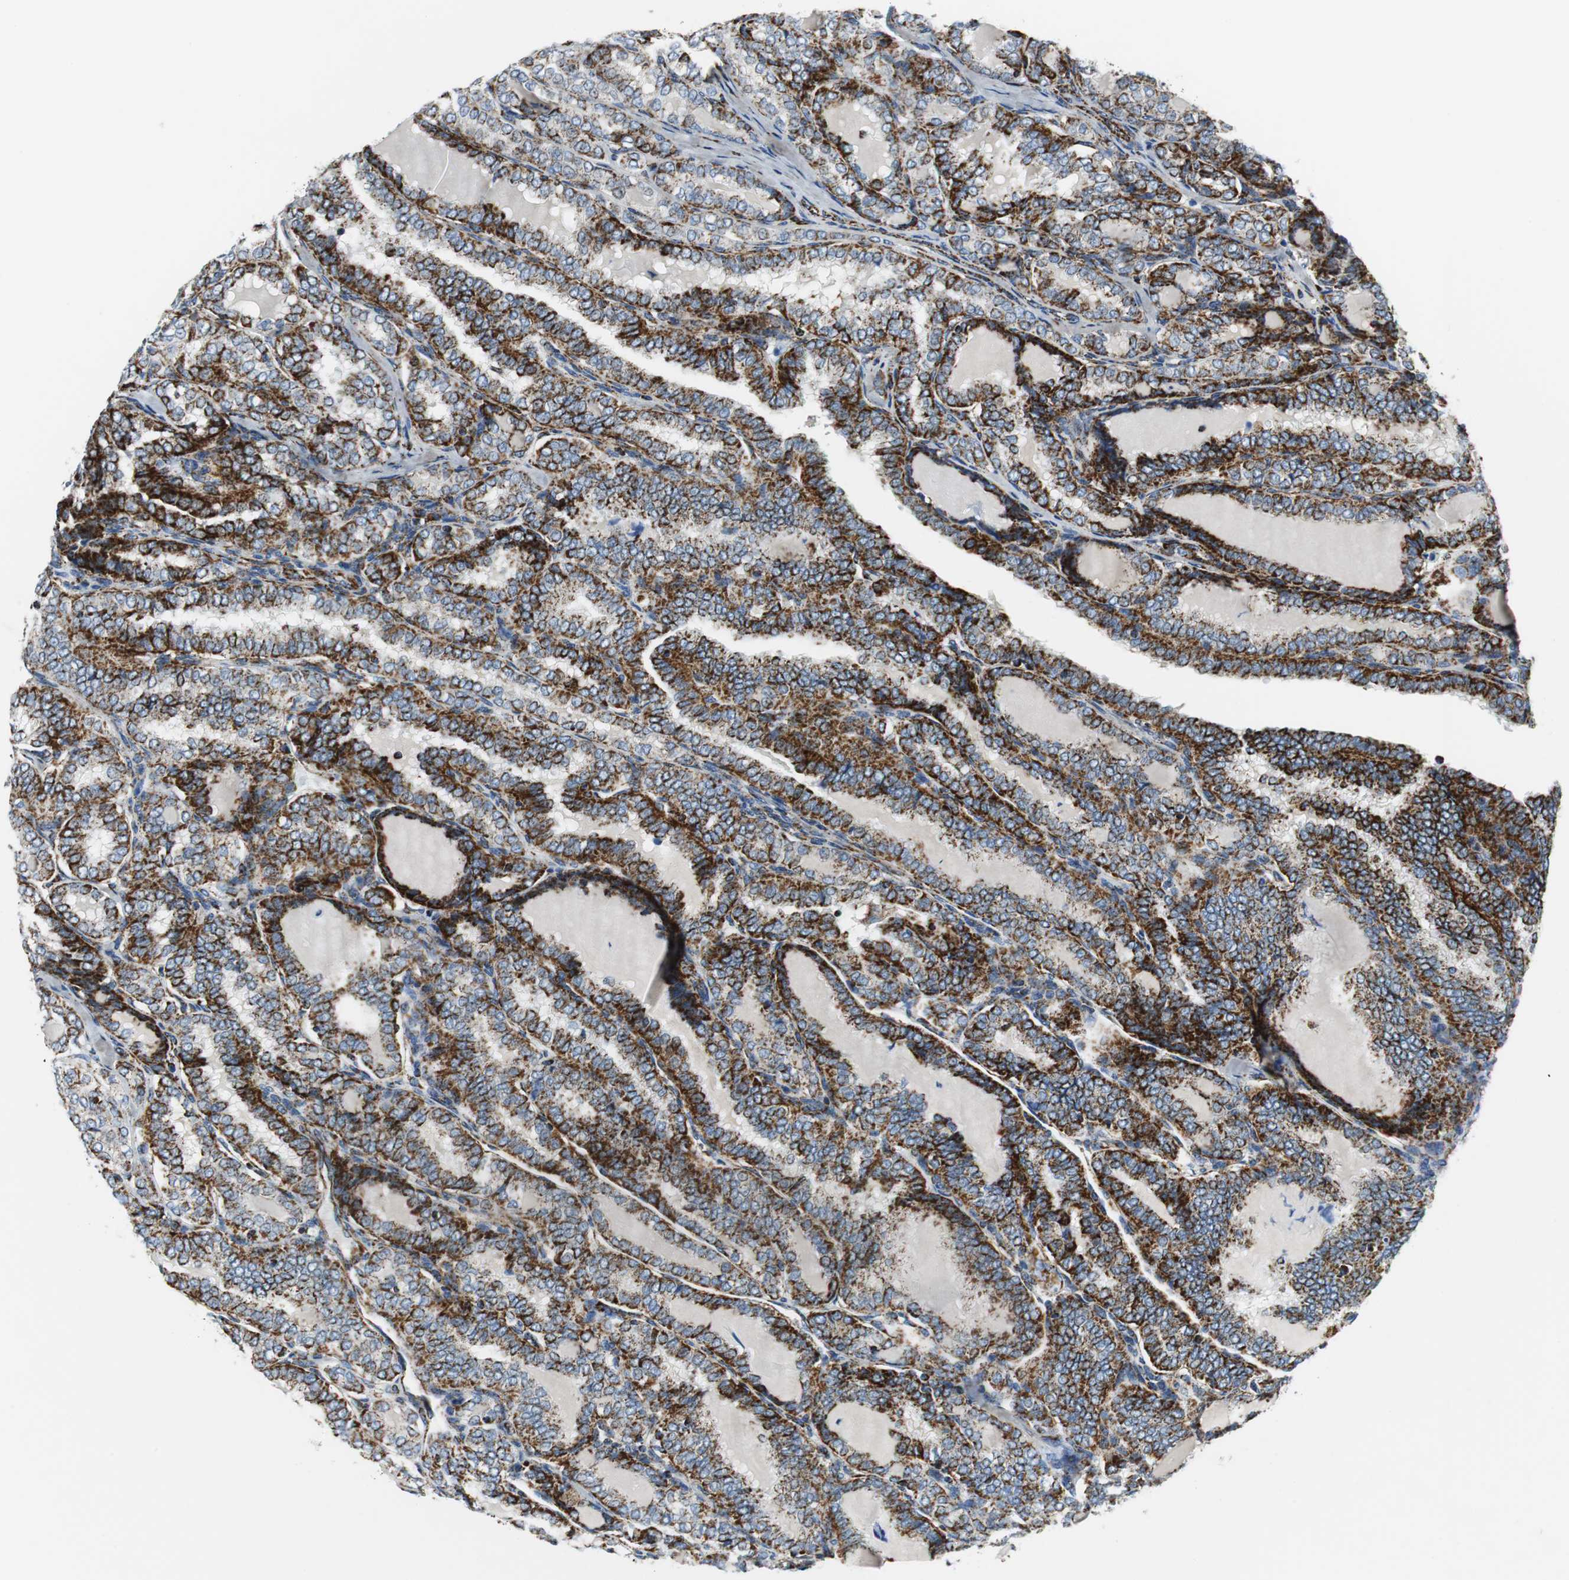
{"staining": {"intensity": "strong", "quantity": ">75%", "location": "cytoplasmic/membranous"}, "tissue": "thyroid cancer", "cell_type": "Tumor cells", "image_type": "cancer", "snomed": [{"axis": "morphology", "description": "Papillary adenocarcinoma, NOS"}, {"axis": "topography", "description": "Thyroid gland"}], "caption": "Immunohistochemistry (IHC) micrograph of neoplastic tissue: thyroid cancer stained using IHC demonstrates high levels of strong protein expression localized specifically in the cytoplasmic/membranous of tumor cells, appearing as a cytoplasmic/membranous brown color.", "gene": "C1QTNF7", "patient": {"sex": "female", "age": 30}}